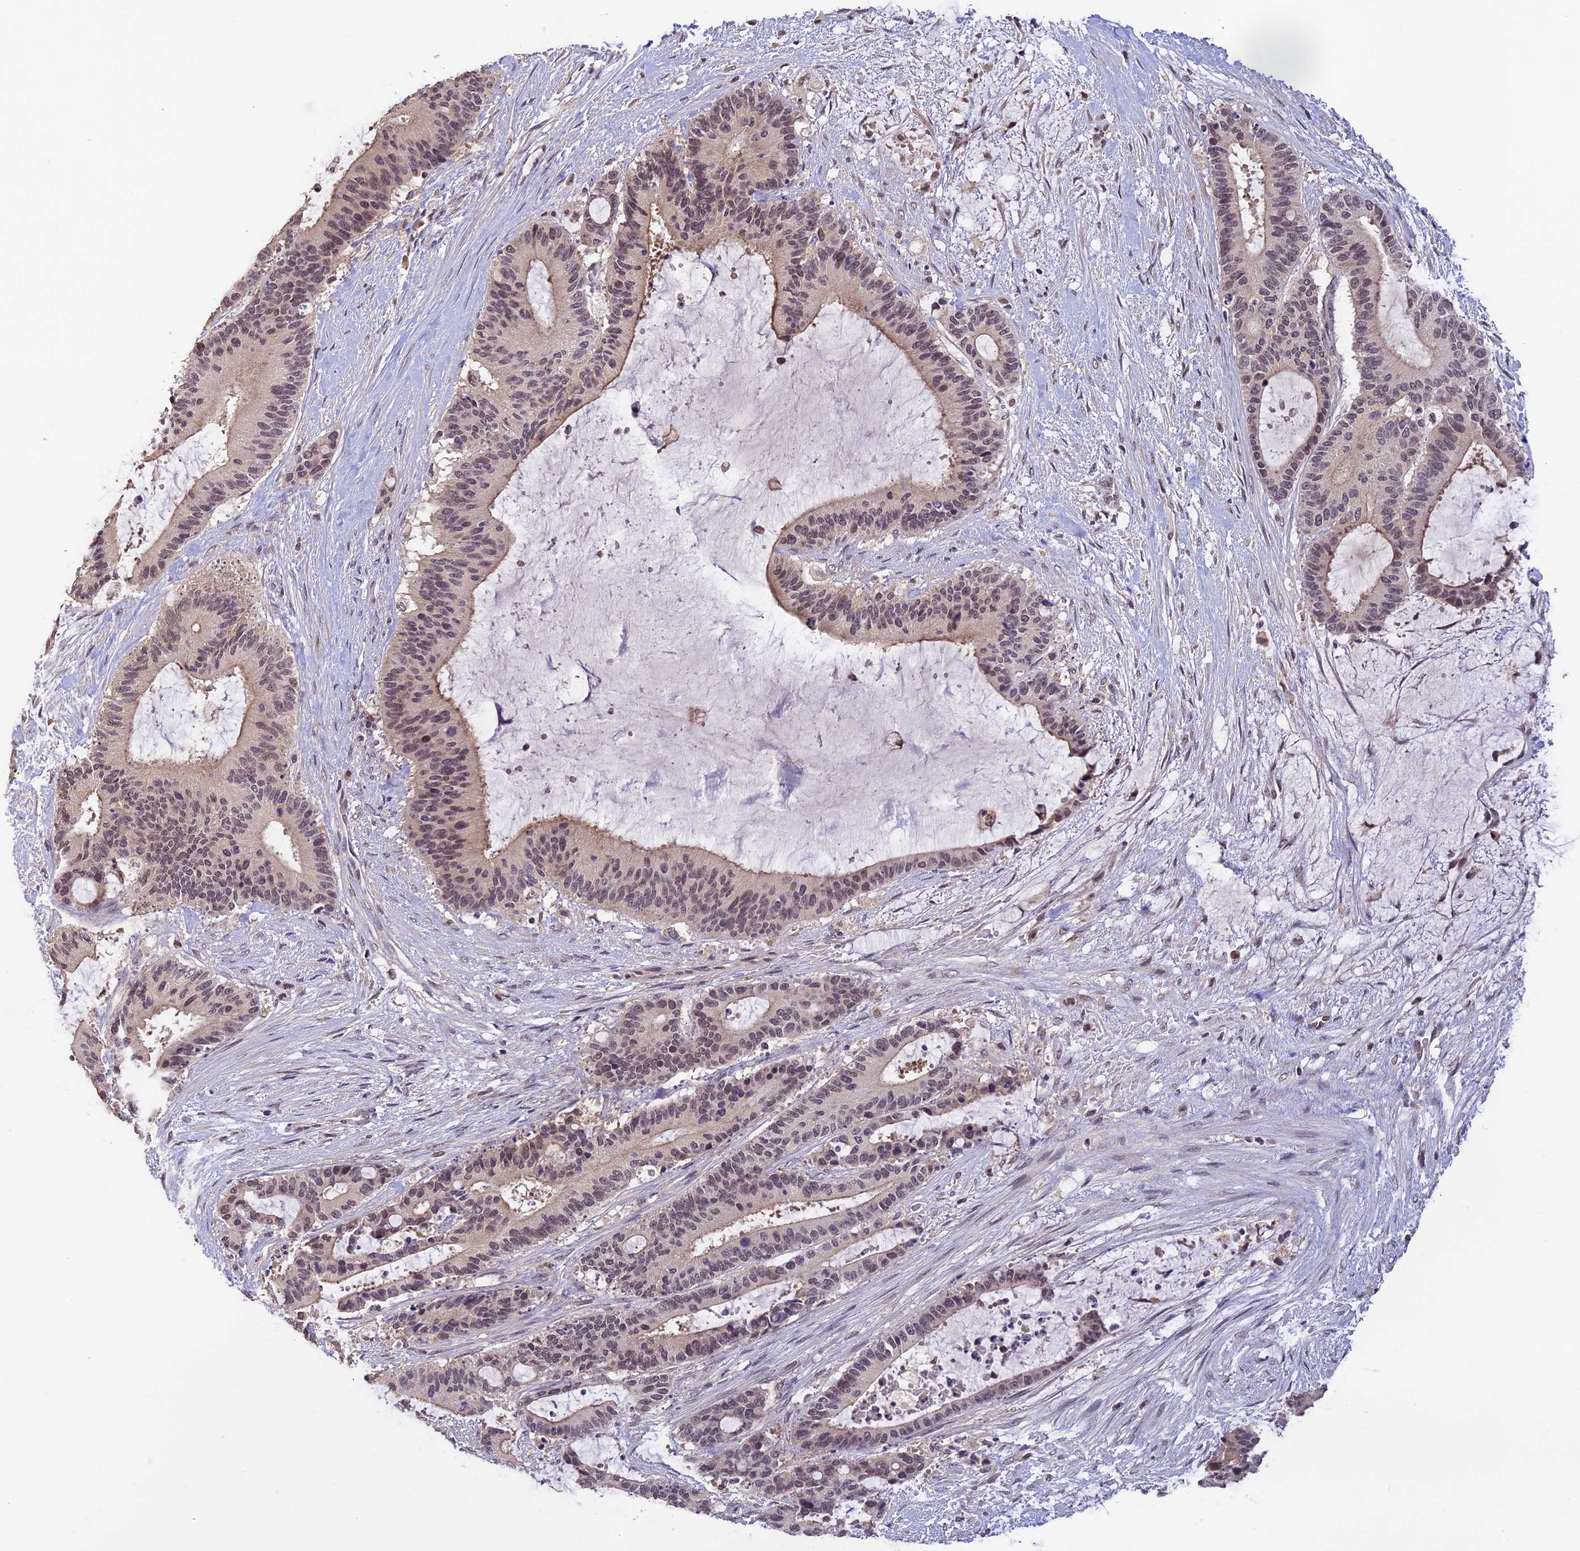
{"staining": {"intensity": "weak", "quantity": "25%-75%", "location": "nuclear"}, "tissue": "liver cancer", "cell_type": "Tumor cells", "image_type": "cancer", "snomed": [{"axis": "morphology", "description": "Normal tissue, NOS"}, {"axis": "morphology", "description": "Cholangiocarcinoma"}, {"axis": "topography", "description": "Liver"}, {"axis": "topography", "description": "Peripheral nerve tissue"}], "caption": "Liver cancer stained with IHC reveals weak nuclear positivity in approximately 25%-75% of tumor cells.", "gene": "ZNF436", "patient": {"sex": "female", "age": 73}}